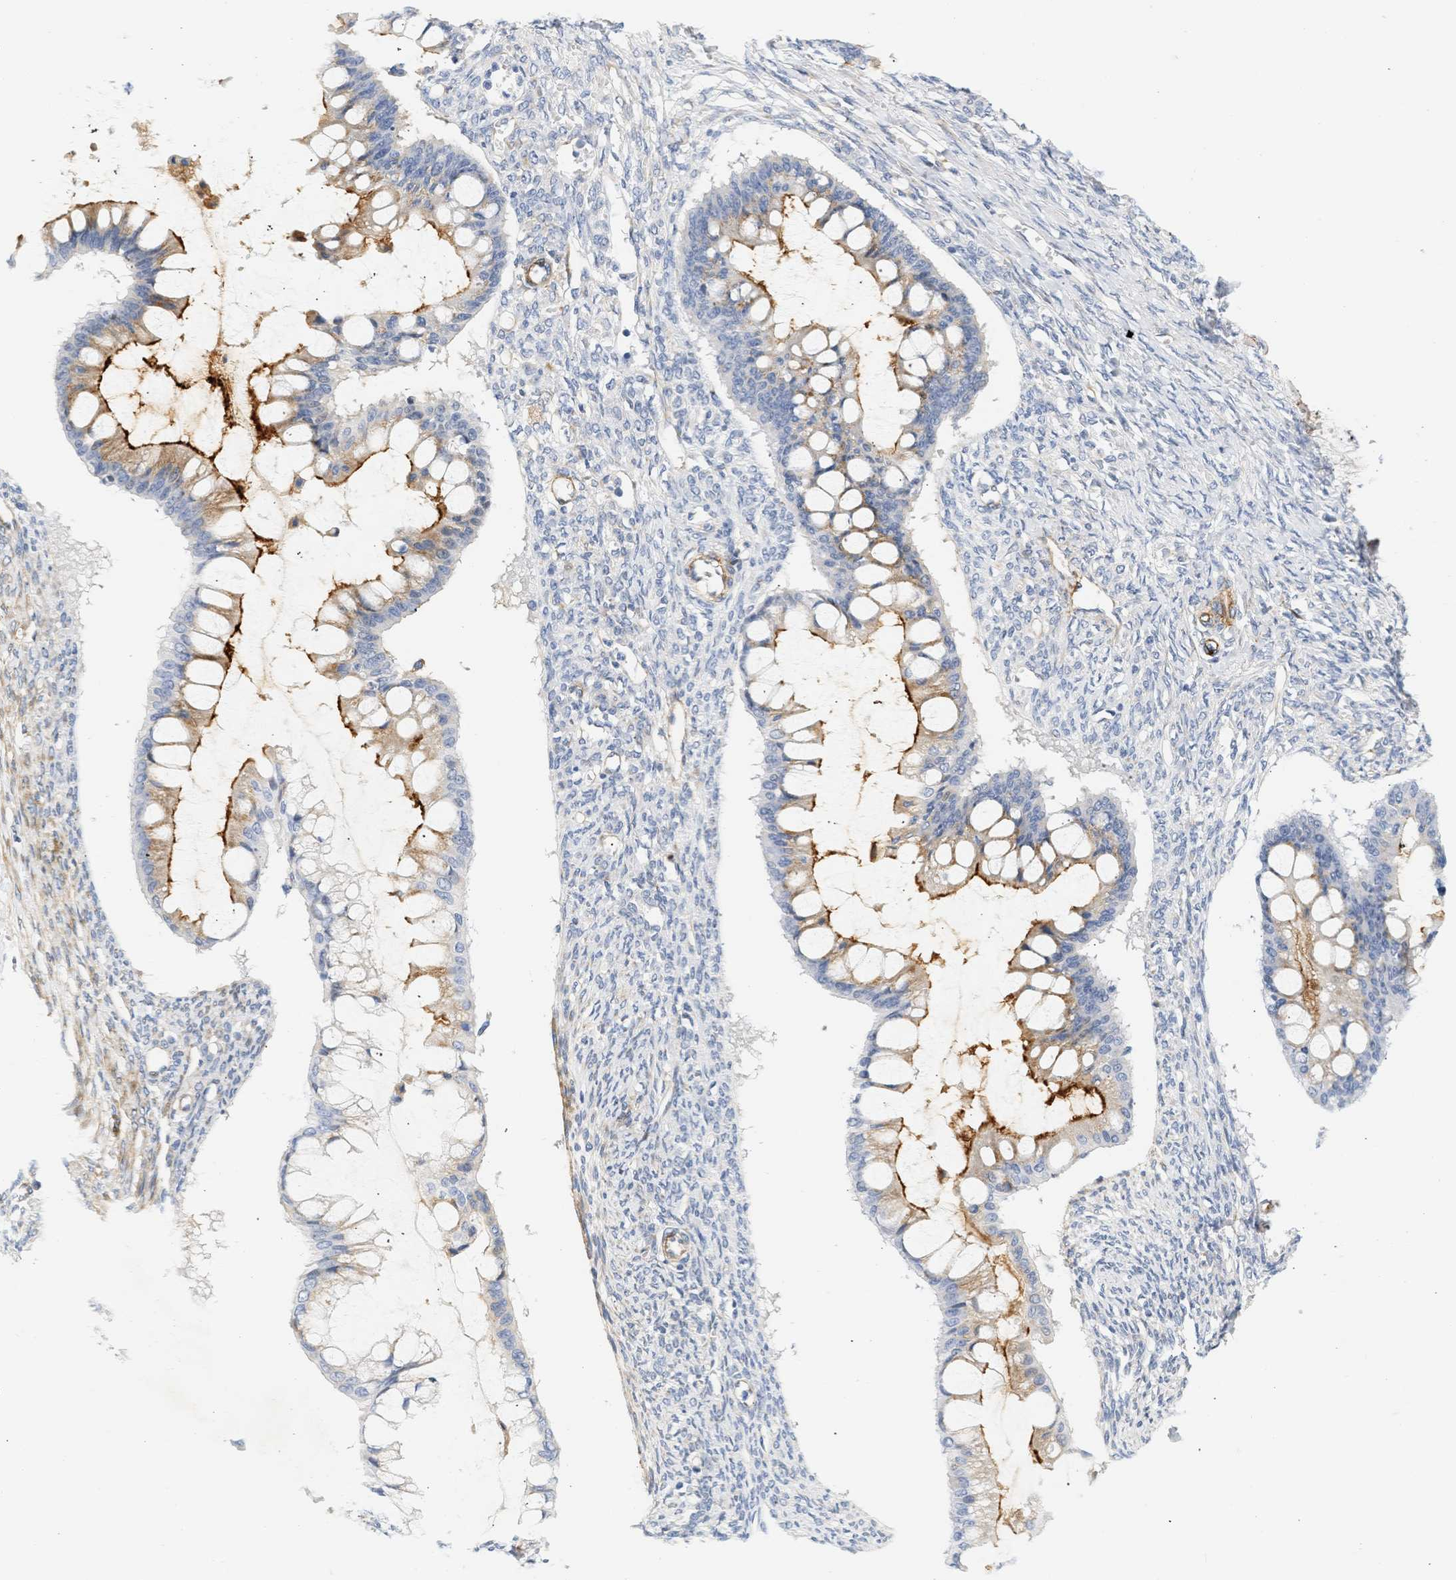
{"staining": {"intensity": "strong", "quantity": "25%-75%", "location": "cytoplasmic/membranous"}, "tissue": "ovarian cancer", "cell_type": "Tumor cells", "image_type": "cancer", "snomed": [{"axis": "morphology", "description": "Cystadenocarcinoma, mucinous, NOS"}, {"axis": "topography", "description": "Ovary"}], "caption": "High-magnification brightfield microscopy of mucinous cystadenocarcinoma (ovarian) stained with DAB (brown) and counterstained with hematoxylin (blue). tumor cells exhibit strong cytoplasmic/membranous expression is seen in about25%-75% of cells. (brown staining indicates protein expression, while blue staining denotes nuclei).", "gene": "SLC30A7", "patient": {"sex": "female", "age": 73}}